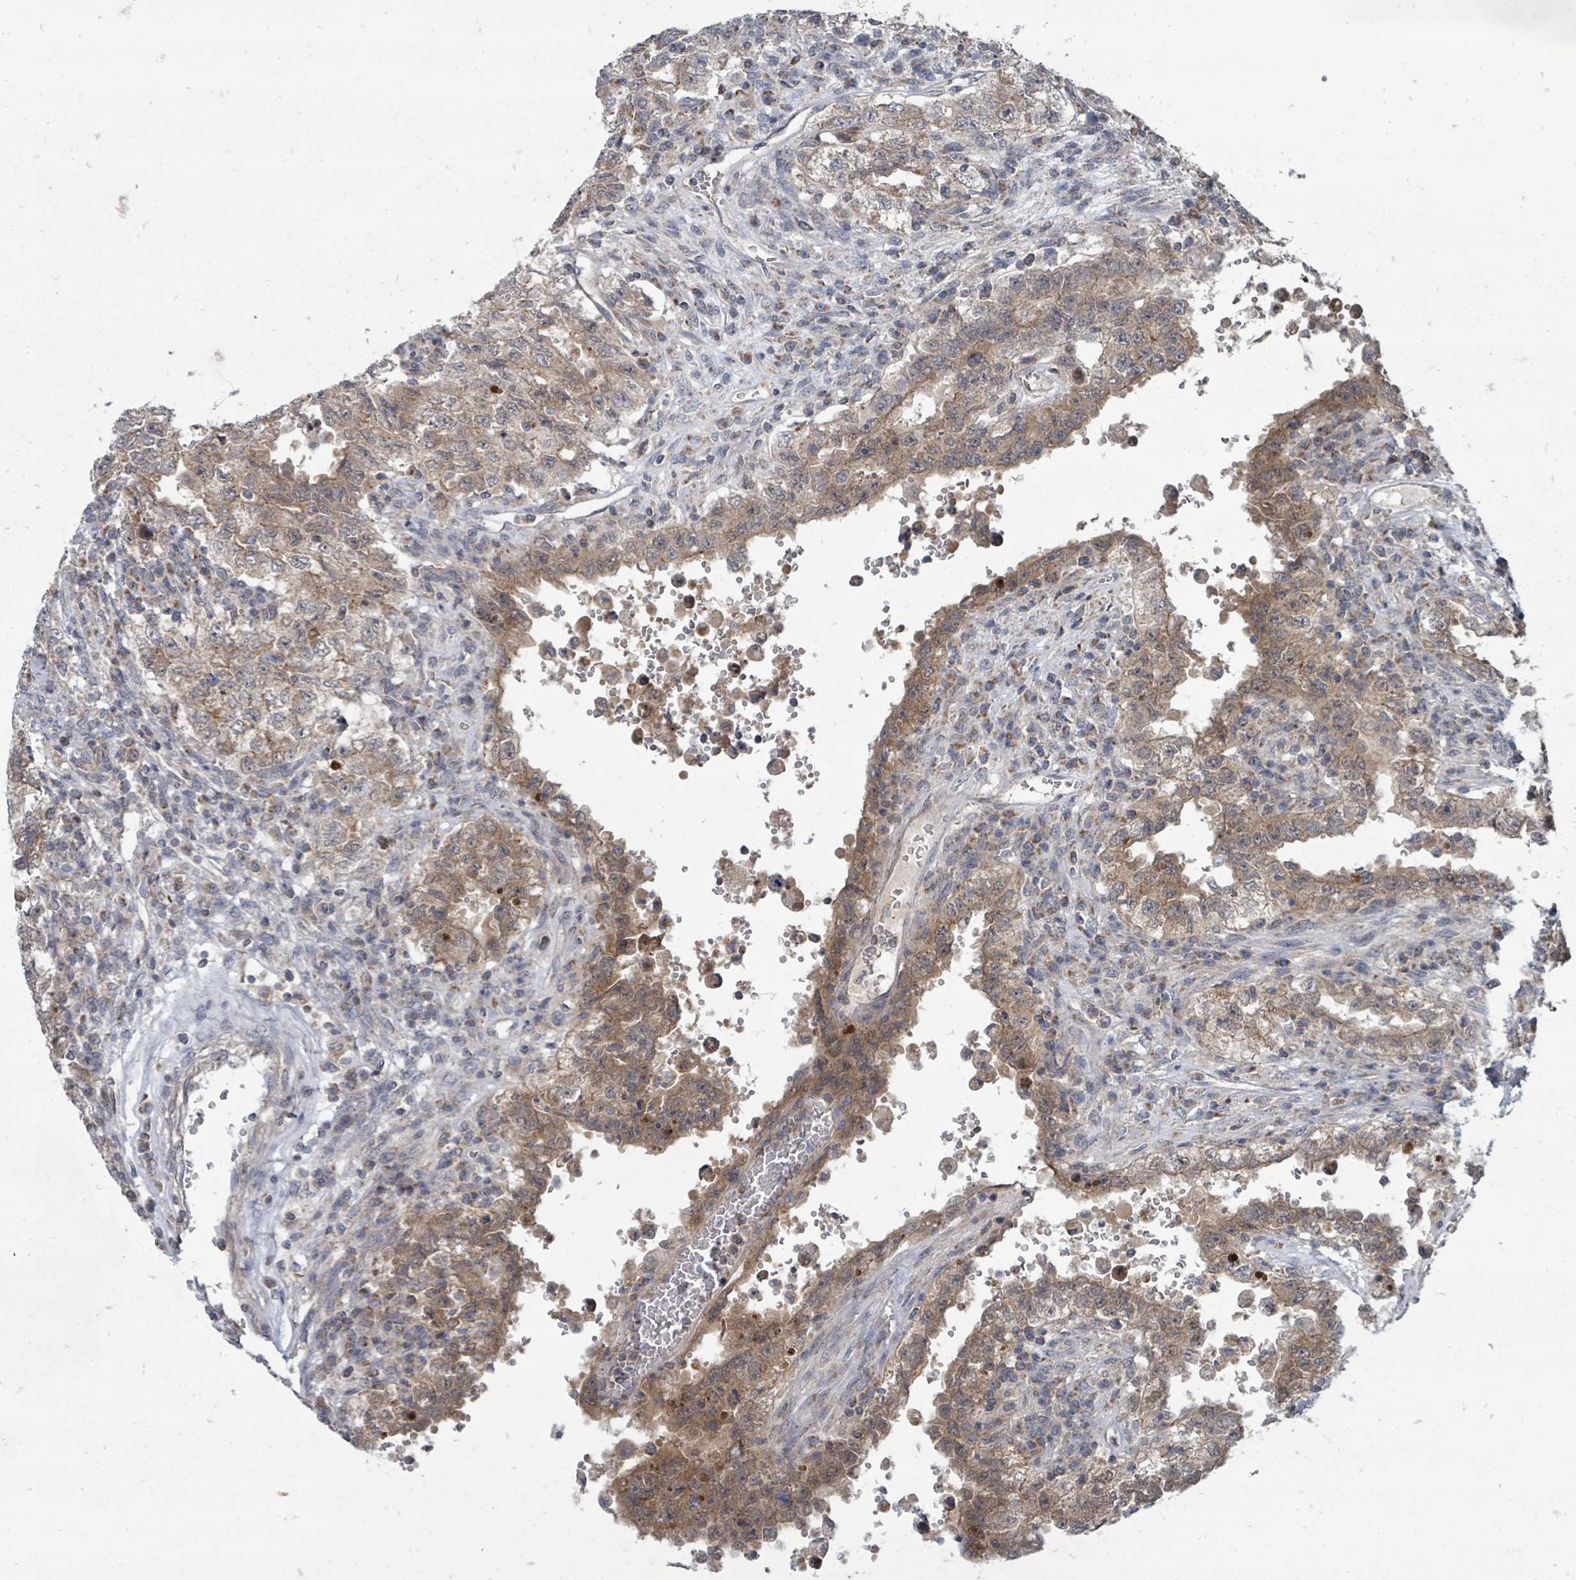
{"staining": {"intensity": "moderate", "quantity": ">75%", "location": "cytoplasmic/membranous"}, "tissue": "testis cancer", "cell_type": "Tumor cells", "image_type": "cancer", "snomed": [{"axis": "morphology", "description": "Carcinoma, Embryonal, NOS"}, {"axis": "topography", "description": "Testis"}], "caption": "A medium amount of moderate cytoplasmic/membranous staining is seen in approximately >75% of tumor cells in testis cancer (embryonal carcinoma) tissue.", "gene": "MAGOHB", "patient": {"sex": "male", "age": 26}}